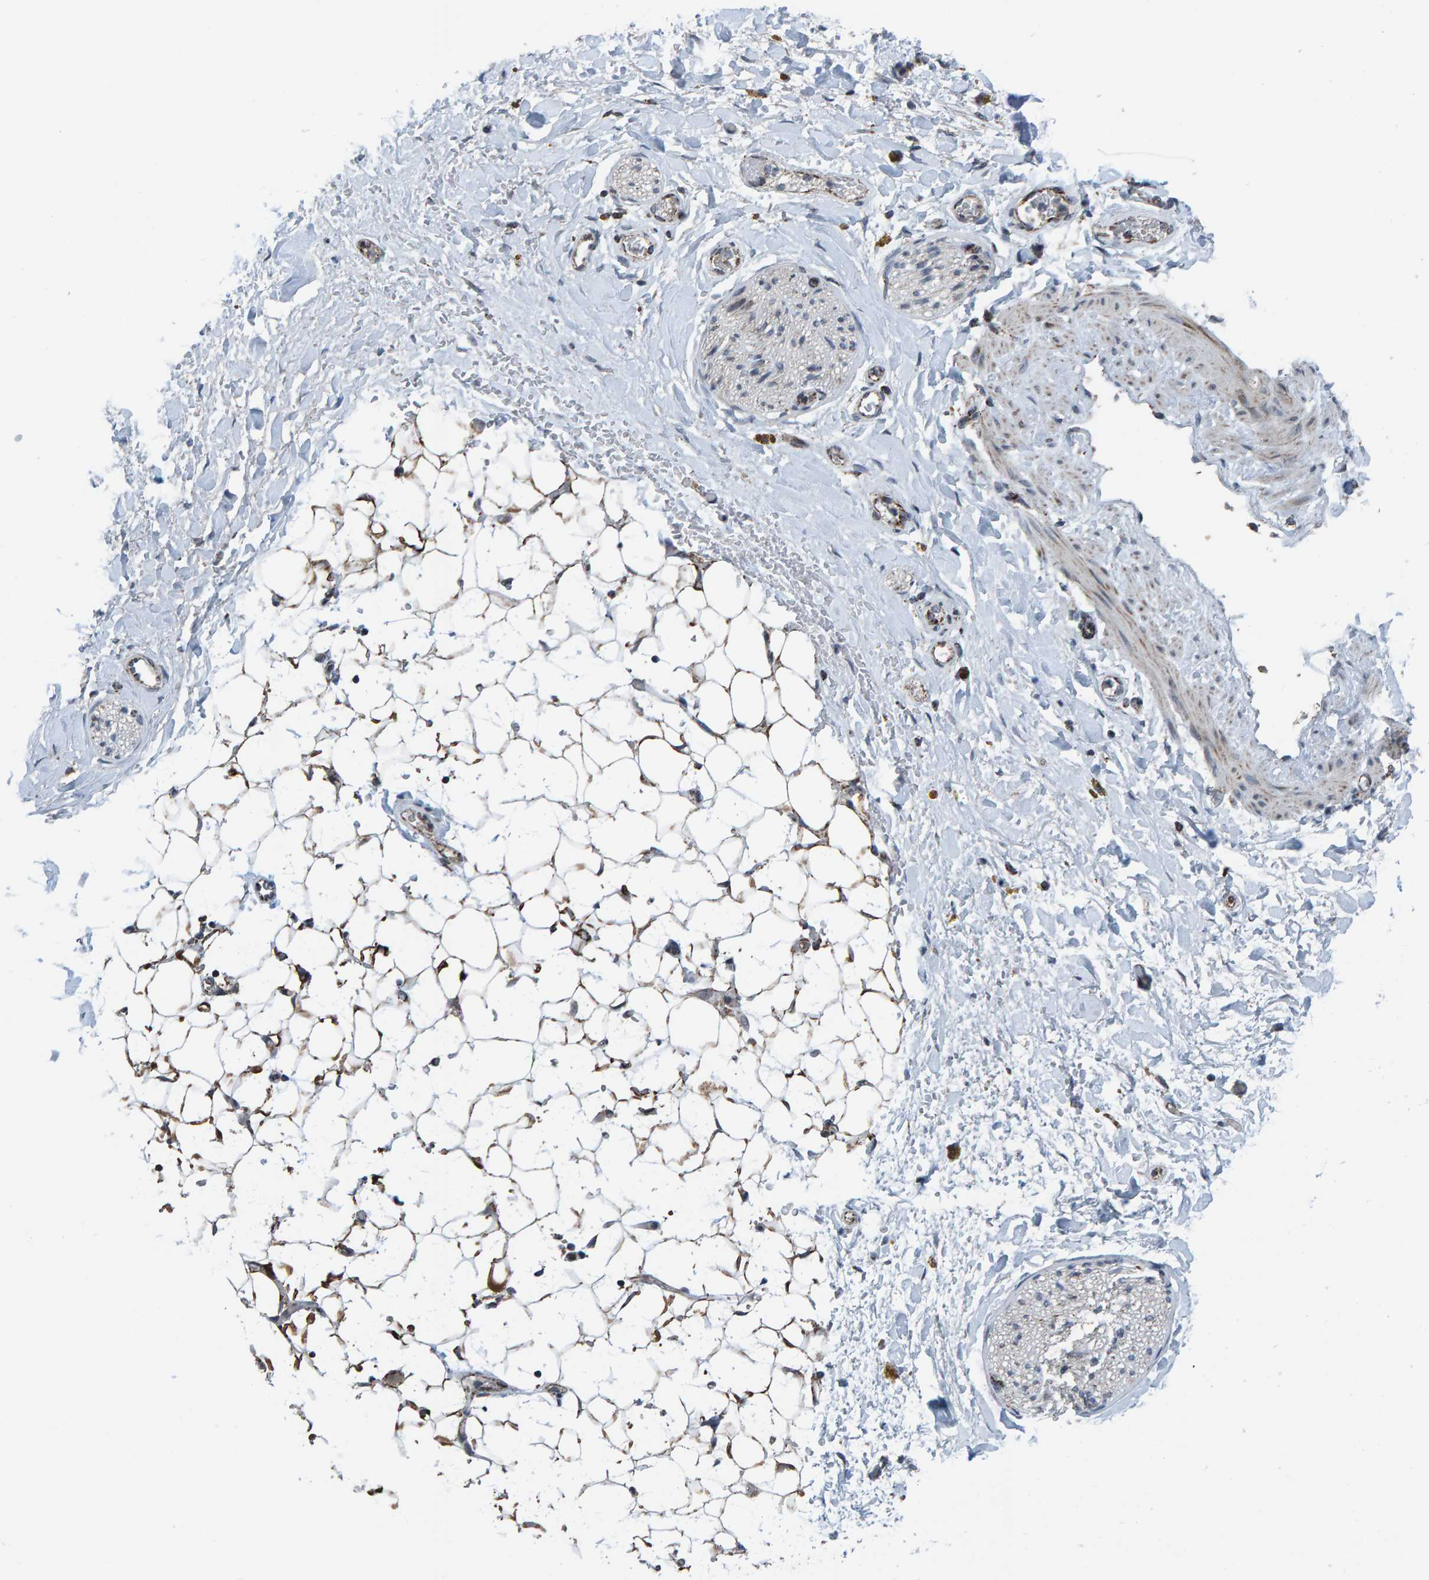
{"staining": {"intensity": "strong", "quantity": "25%-75%", "location": "cytoplasmic/membranous"}, "tissue": "adipose tissue", "cell_type": "Adipocytes", "image_type": "normal", "snomed": [{"axis": "morphology", "description": "Normal tissue, NOS"}, {"axis": "topography", "description": "Kidney"}, {"axis": "topography", "description": "Peripheral nerve tissue"}], "caption": "Immunohistochemistry (IHC) (DAB) staining of benign human adipose tissue shows strong cytoplasmic/membranous protein positivity in about 25%-75% of adipocytes.", "gene": "ZNF48", "patient": {"sex": "male", "age": 7}}